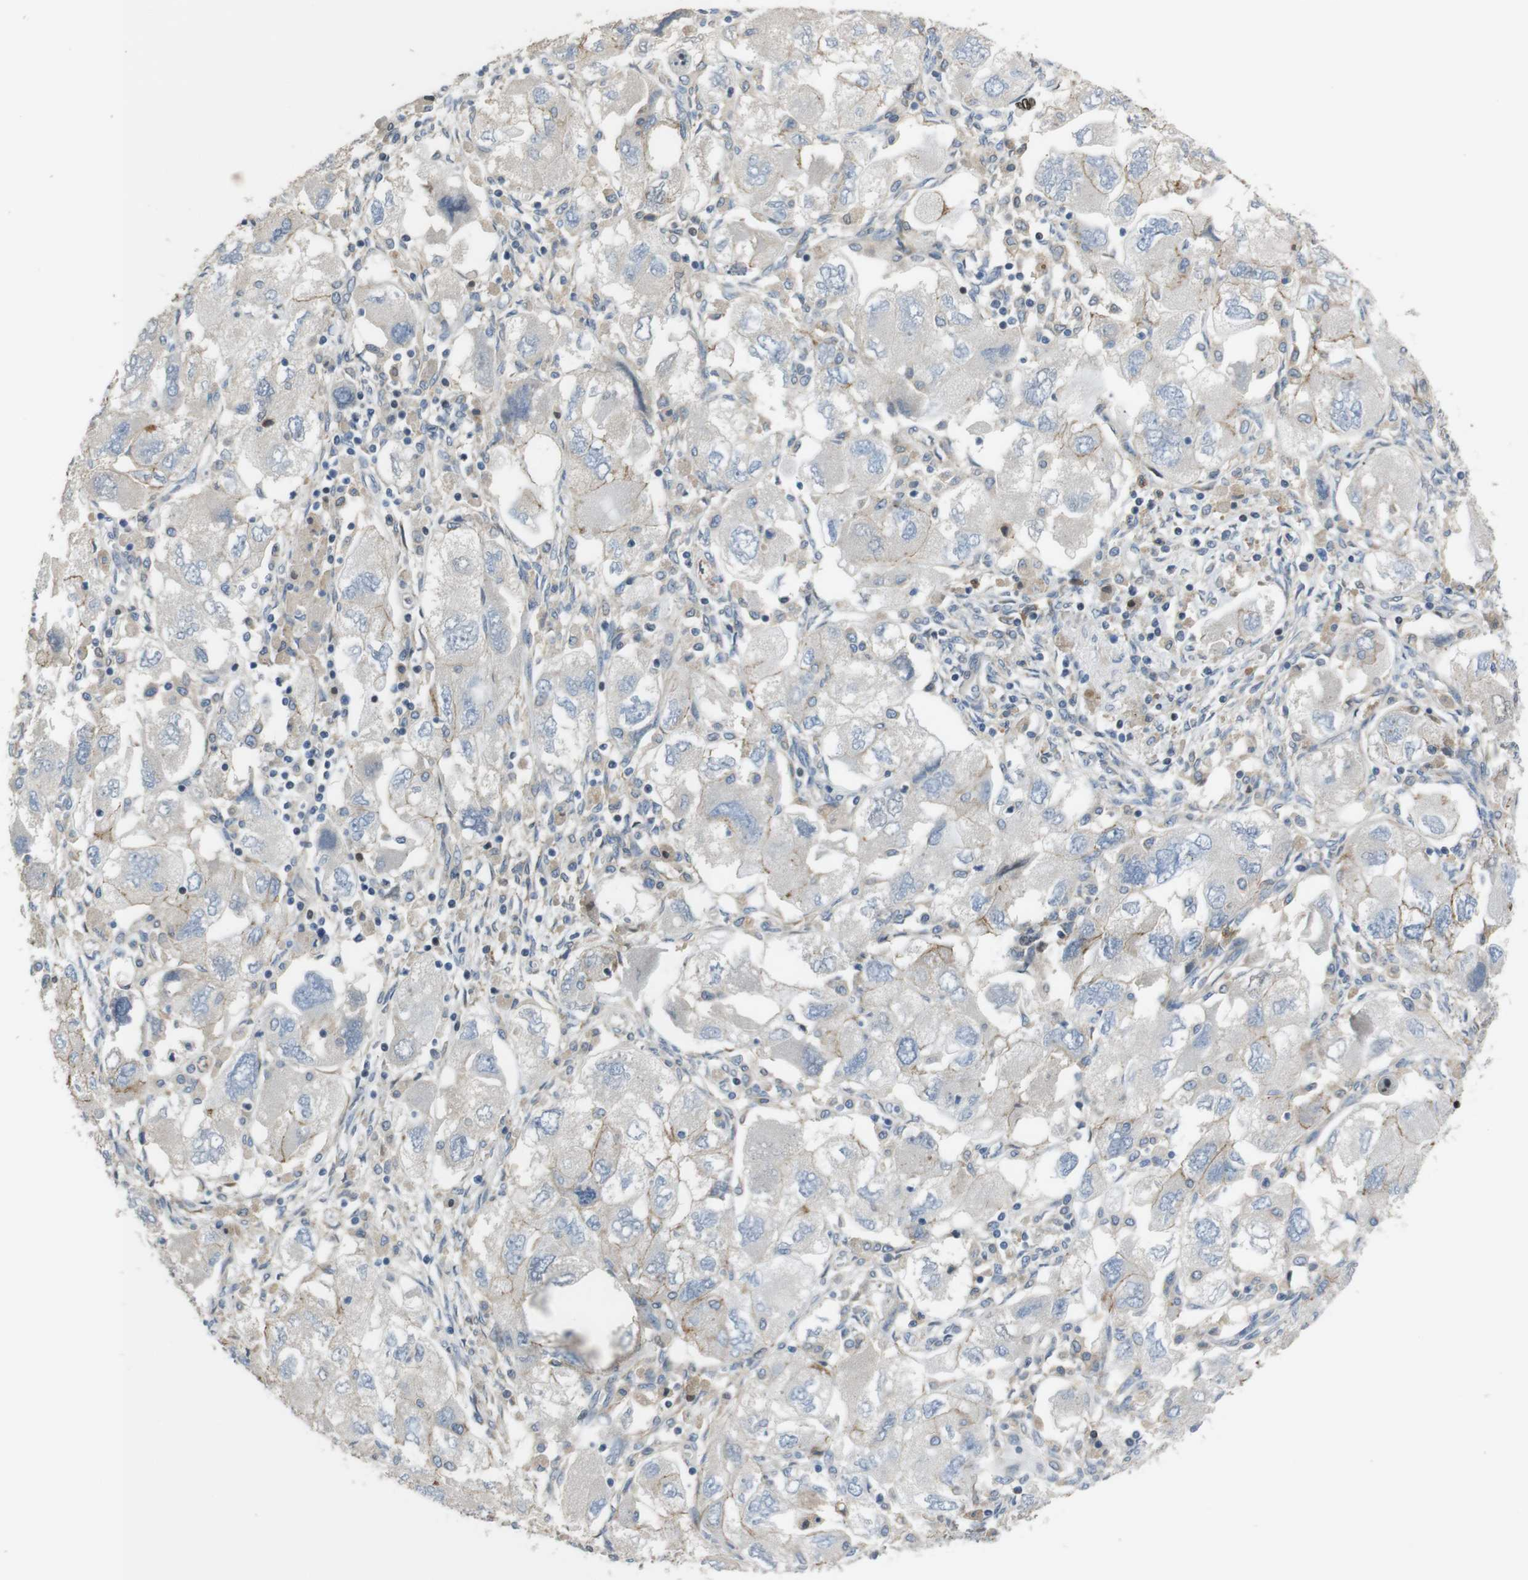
{"staining": {"intensity": "weak", "quantity": "<25%", "location": "cytoplasmic/membranous"}, "tissue": "ovarian cancer", "cell_type": "Tumor cells", "image_type": "cancer", "snomed": [{"axis": "morphology", "description": "Carcinoma, NOS"}, {"axis": "morphology", "description": "Cystadenocarcinoma, serous, NOS"}, {"axis": "topography", "description": "Ovary"}], "caption": "Photomicrograph shows no significant protein expression in tumor cells of ovarian cancer (serous cystadenocarcinoma).", "gene": "PCDH10", "patient": {"sex": "female", "age": 69}}